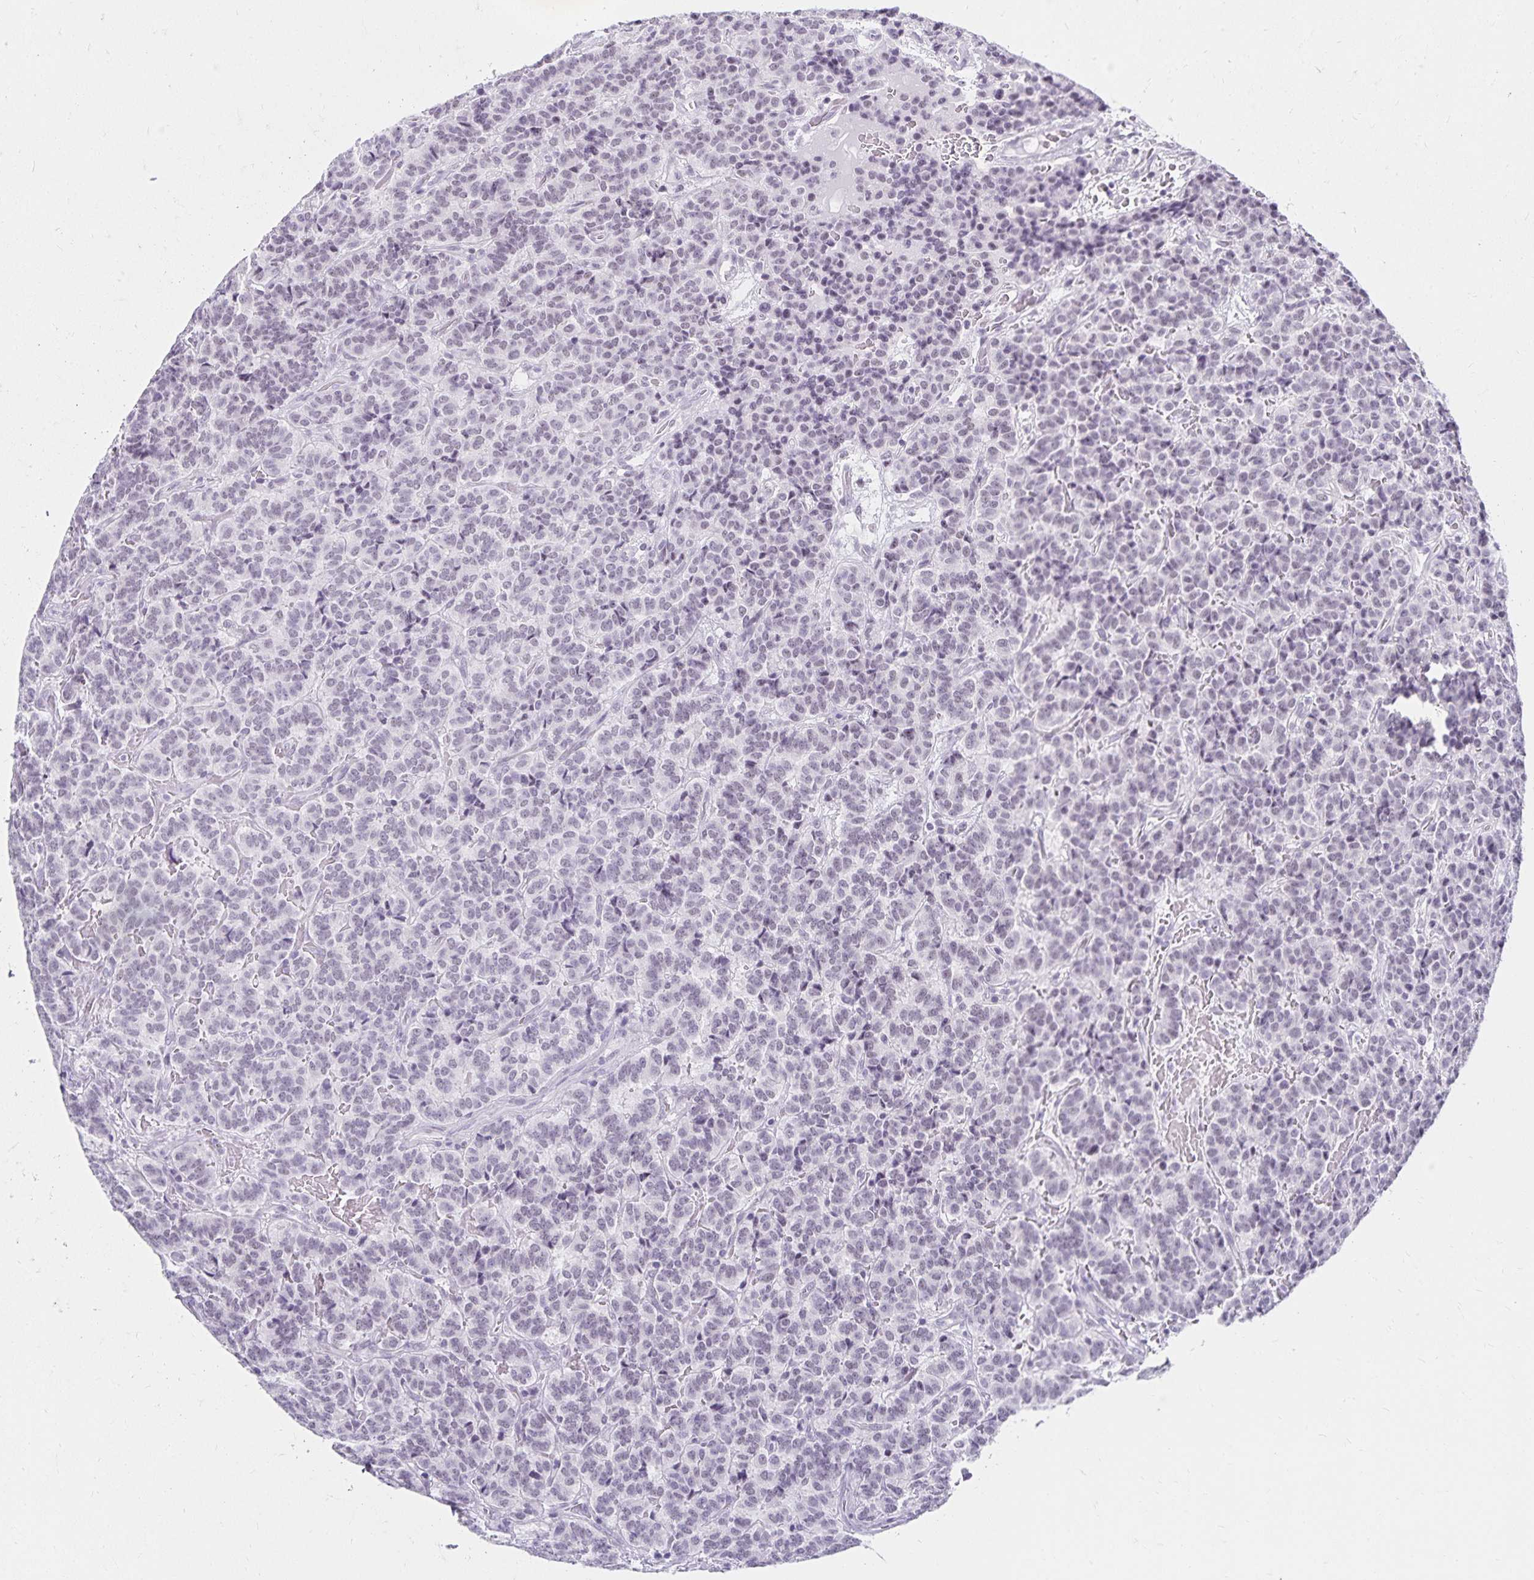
{"staining": {"intensity": "negative", "quantity": "none", "location": "none"}, "tissue": "carcinoid", "cell_type": "Tumor cells", "image_type": "cancer", "snomed": [{"axis": "morphology", "description": "Carcinoid, malignant, NOS"}, {"axis": "topography", "description": "Pancreas"}], "caption": "A micrograph of human carcinoid is negative for staining in tumor cells.", "gene": "C20orf85", "patient": {"sex": "male", "age": 36}}